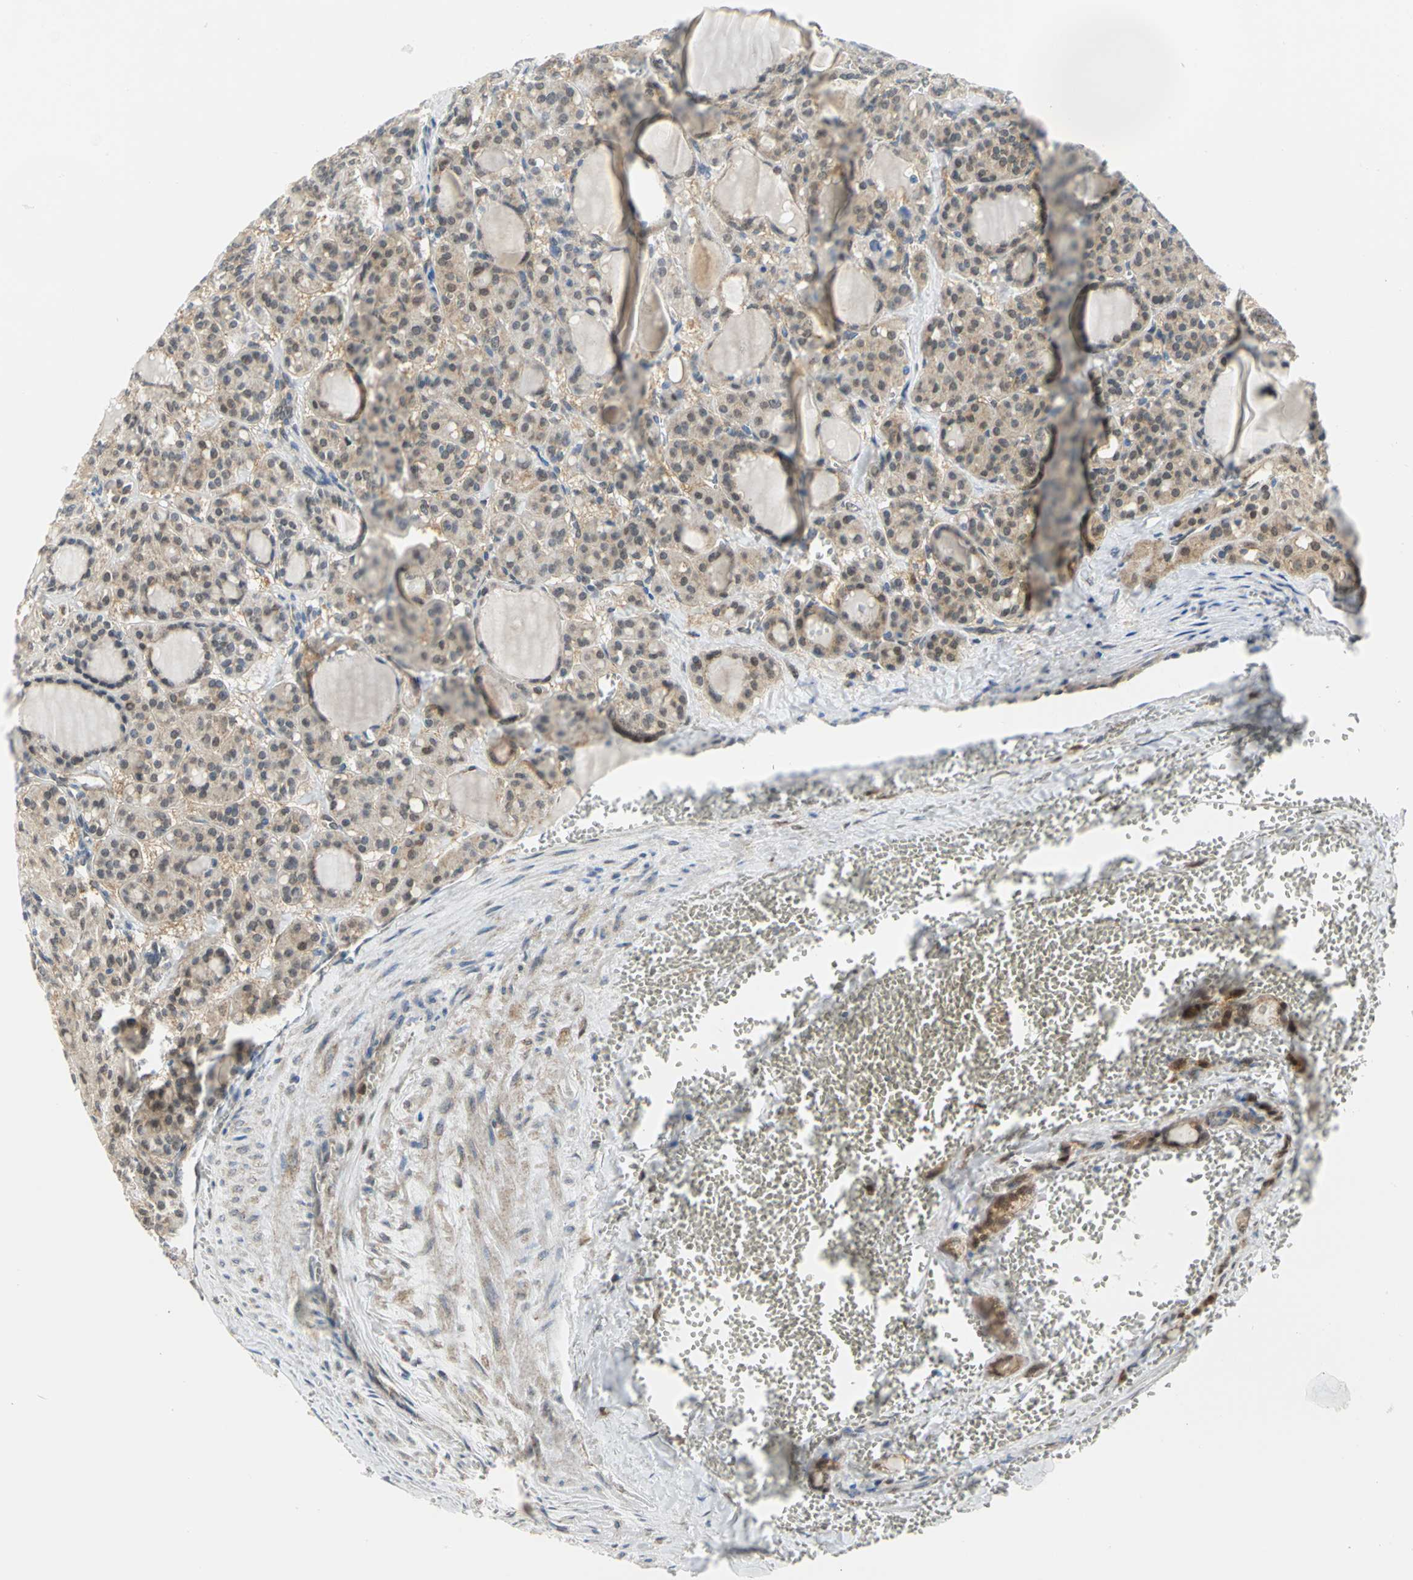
{"staining": {"intensity": "moderate", "quantity": ">75%", "location": "cytoplasmic/membranous"}, "tissue": "thyroid cancer", "cell_type": "Tumor cells", "image_type": "cancer", "snomed": [{"axis": "morphology", "description": "Follicular adenoma carcinoma, NOS"}, {"axis": "topography", "description": "Thyroid gland"}], "caption": "Follicular adenoma carcinoma (thyroid) stained with IHC displays moderate cytoplasmic/membranous expression in approximately >75% of tumor cells. Ihc stains the protein in brown and the nuclei are stained blue.", "gene": "PGM3", "patient": {"sex": "female", "age": 71}}